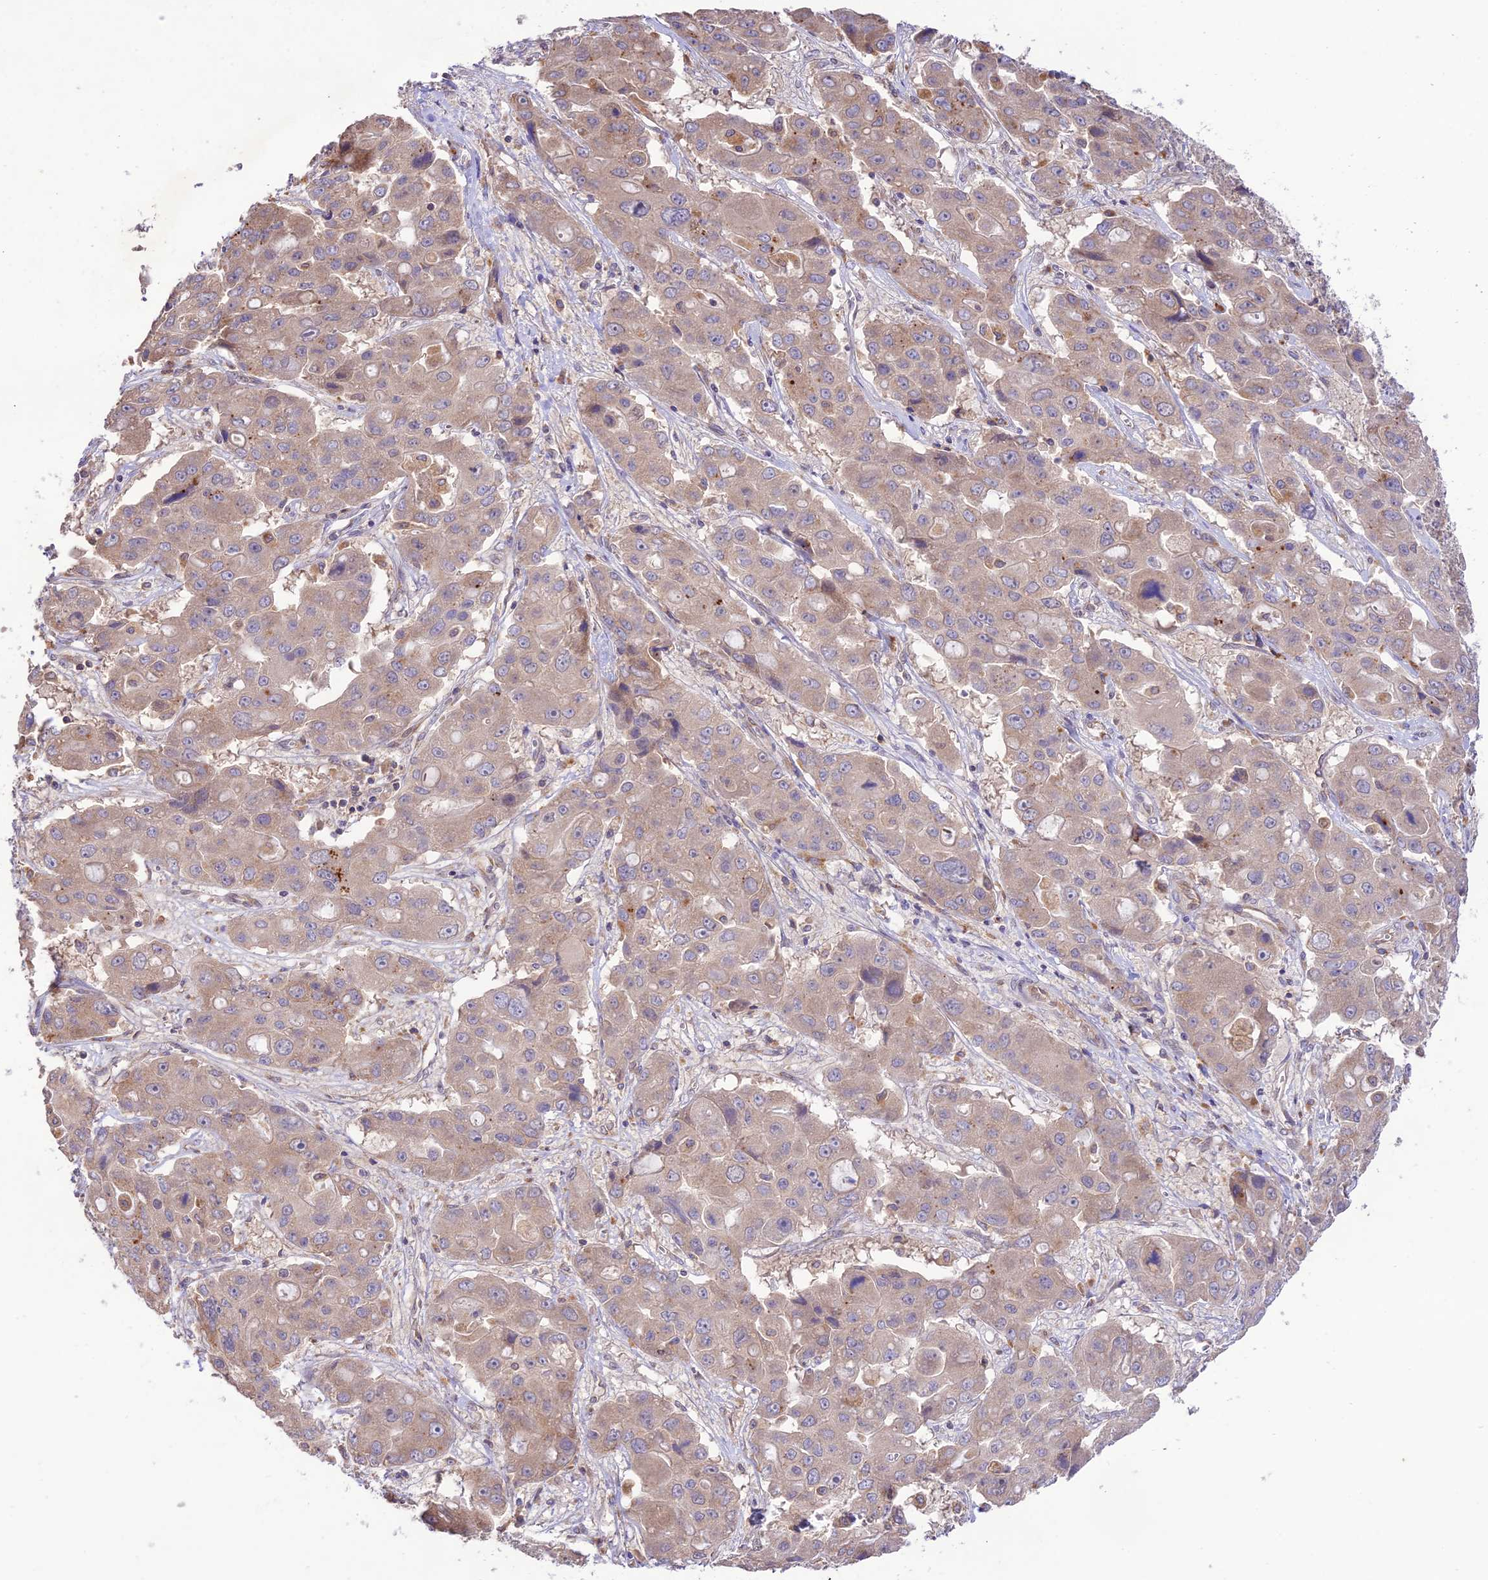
{"staining": {"intensity": "weak", "quantity": "<25%", "location": "cytoplasmic/membranous"}, "tissue": "liver cancer", "cell_type": "Tumor cells", "image_type": "cancer", "snomed": [{"axis": "morphology", "description": "Cholangiocarcinoma"}, {"axis": "topography", "description": "Liver"}], "caption": "Tumor cells show no significant protein positivity in liver cancer (cholangiocarcinoma).", "gene": "TMEM259", "patient": {"sex": "male", "age": 67}}